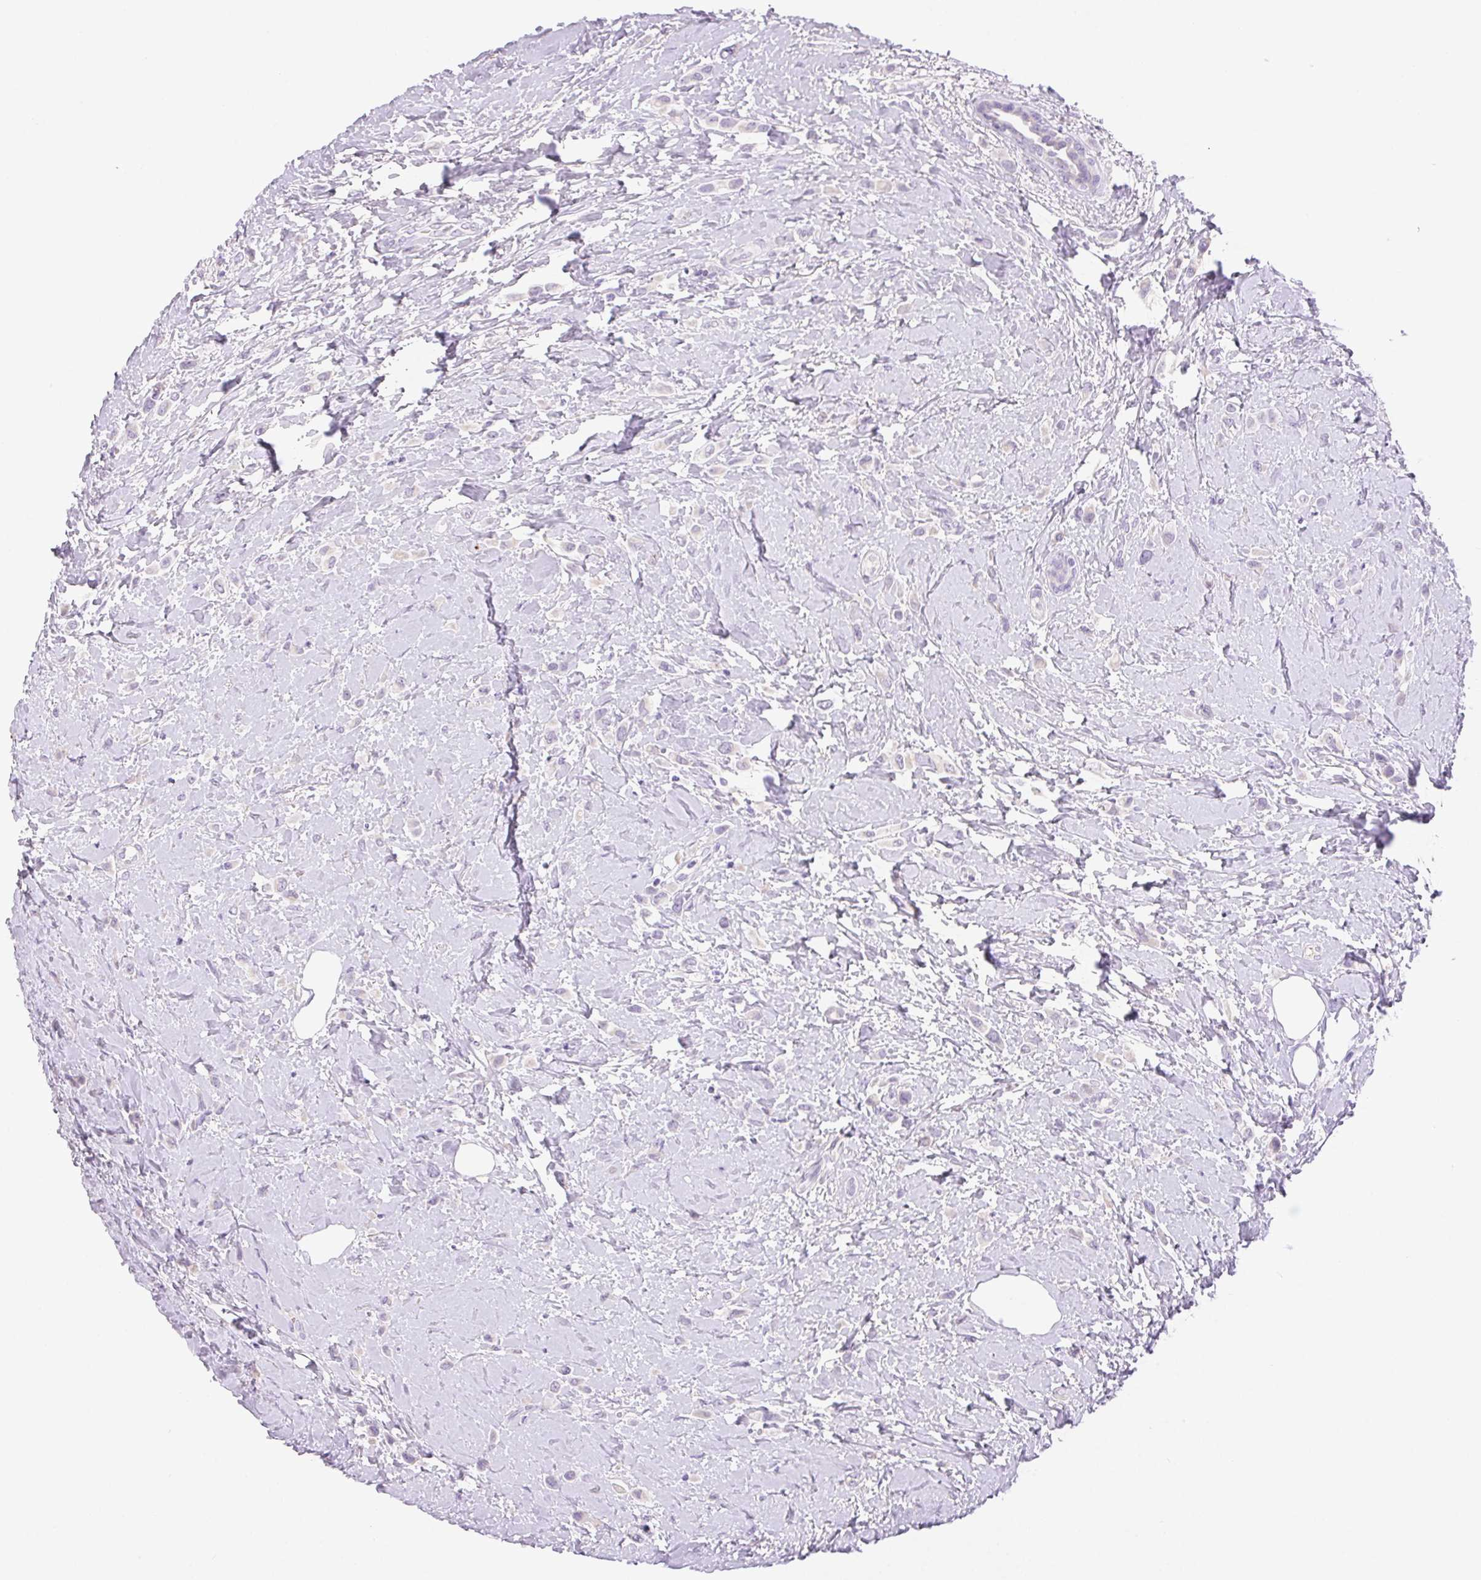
{"staining": {"intensity": "negative", "quantity": "none", "location": "none"}, "tissue": "breast cancer", "cell_type": "Tumor cells", "image_type": "cancer", "snomed": [{"axis": "morphology", "description": "Lobular carcinoma"}, {"axis": "topography", "description": "Breast"}], "caption": "Breast cancer (lobular carcinoma) was stained to show a protein in brown. There is no significant staining in tumor cells.", "gene": "ARHGAP11B", "patient": {"sex": "female", "age": 66}}